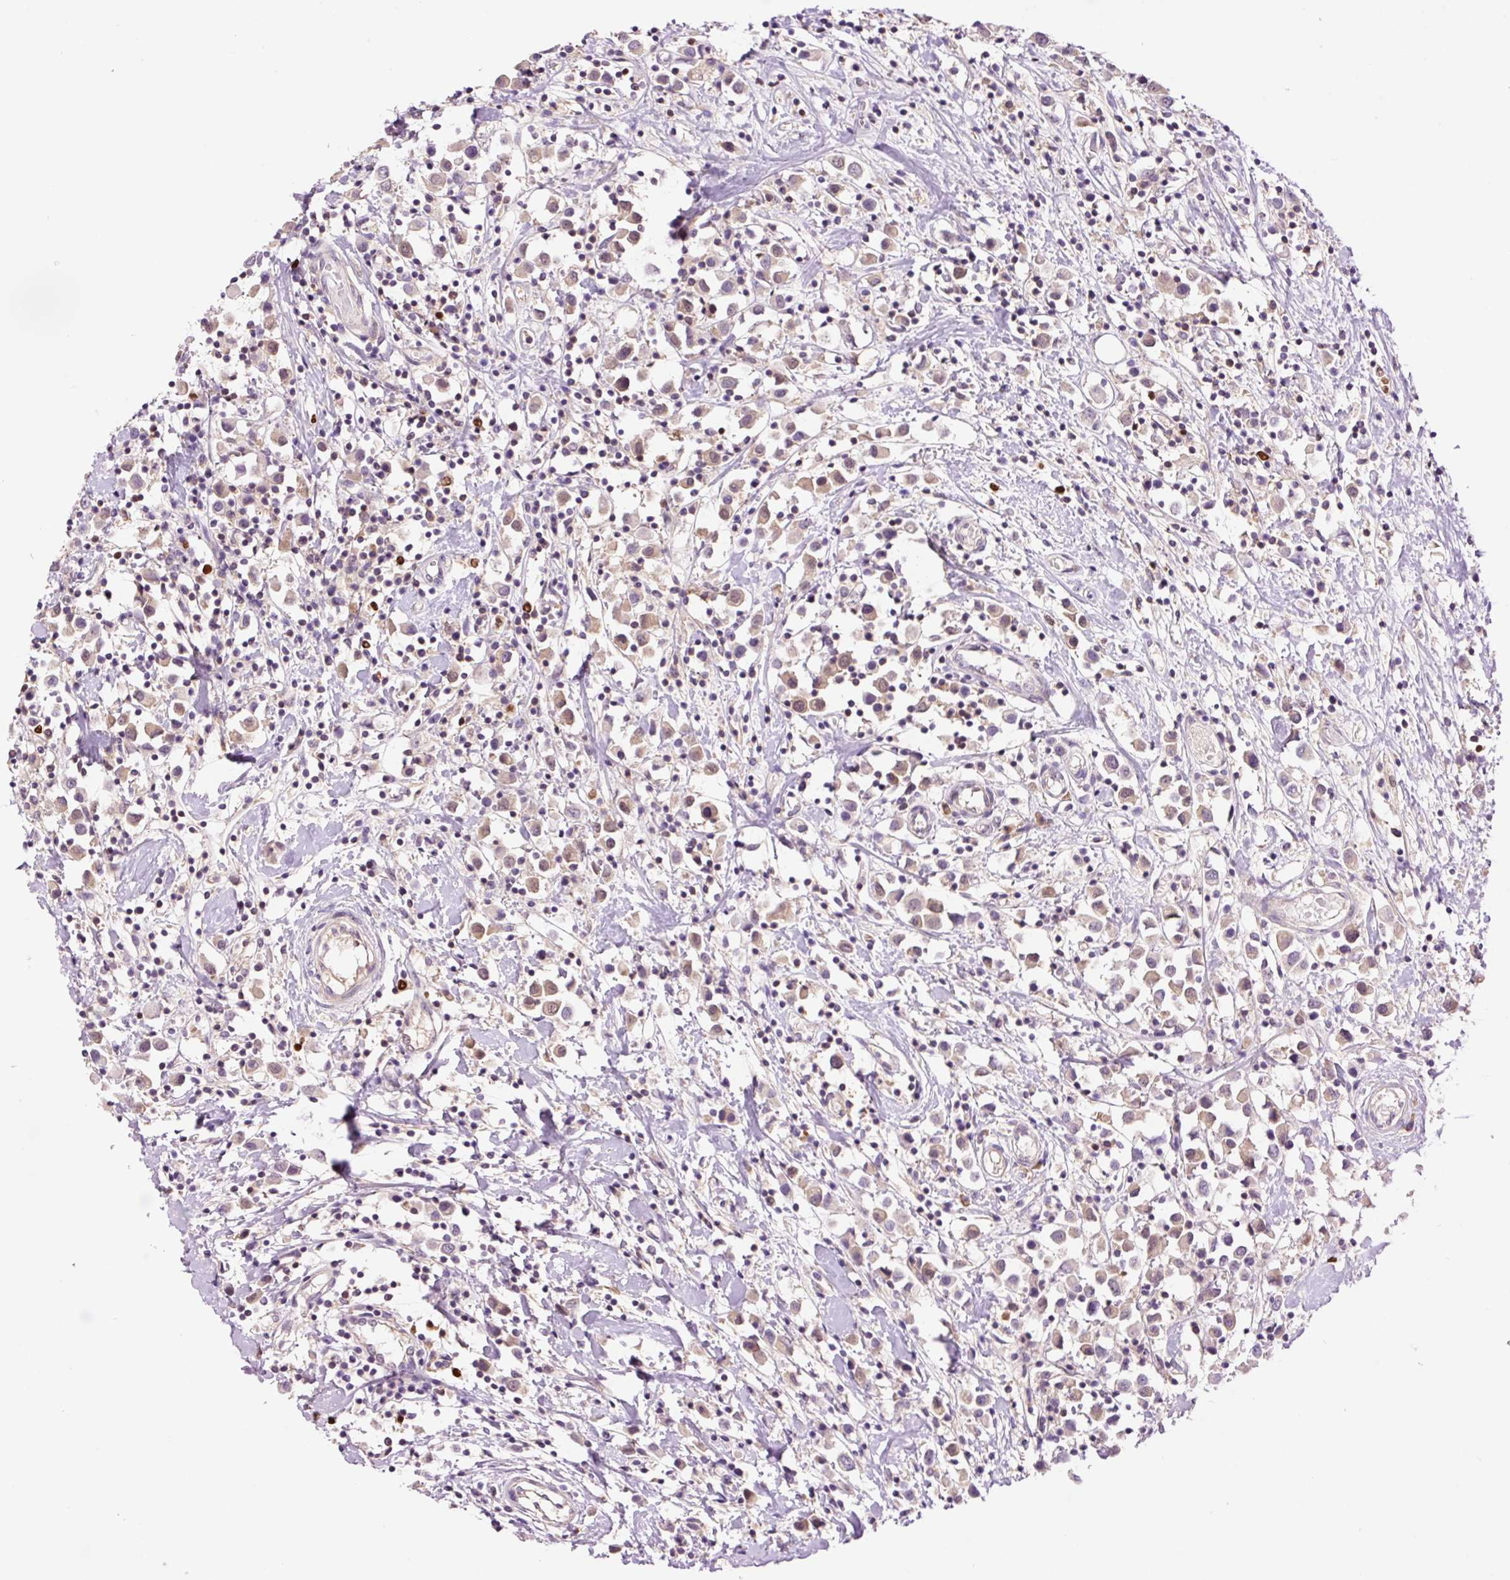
{"staining": {"intensity": "weak", "quantity": "25%-75%", "location": "cytoplasmic/membranous"}, "tissue": "breast cancer", "cell_type": "Tumor cells", "image_type": "cancer", "snomed": [{"axis": "morphology", "description": "Duct carcinoma"}, {"axis": "topography", "description": "Breast"}], "caption": "Immunohistochemistry (IHC) histopathology image of breast cancer (infiltrating ductal carcinoma) stained for a protein (brown), which shows low levels of weak cytoplasmic/membranous staining in about 25%-75% of tumor cells.", "gene": "DPPA4", "patient": {"sex": "female", "age": 61}}